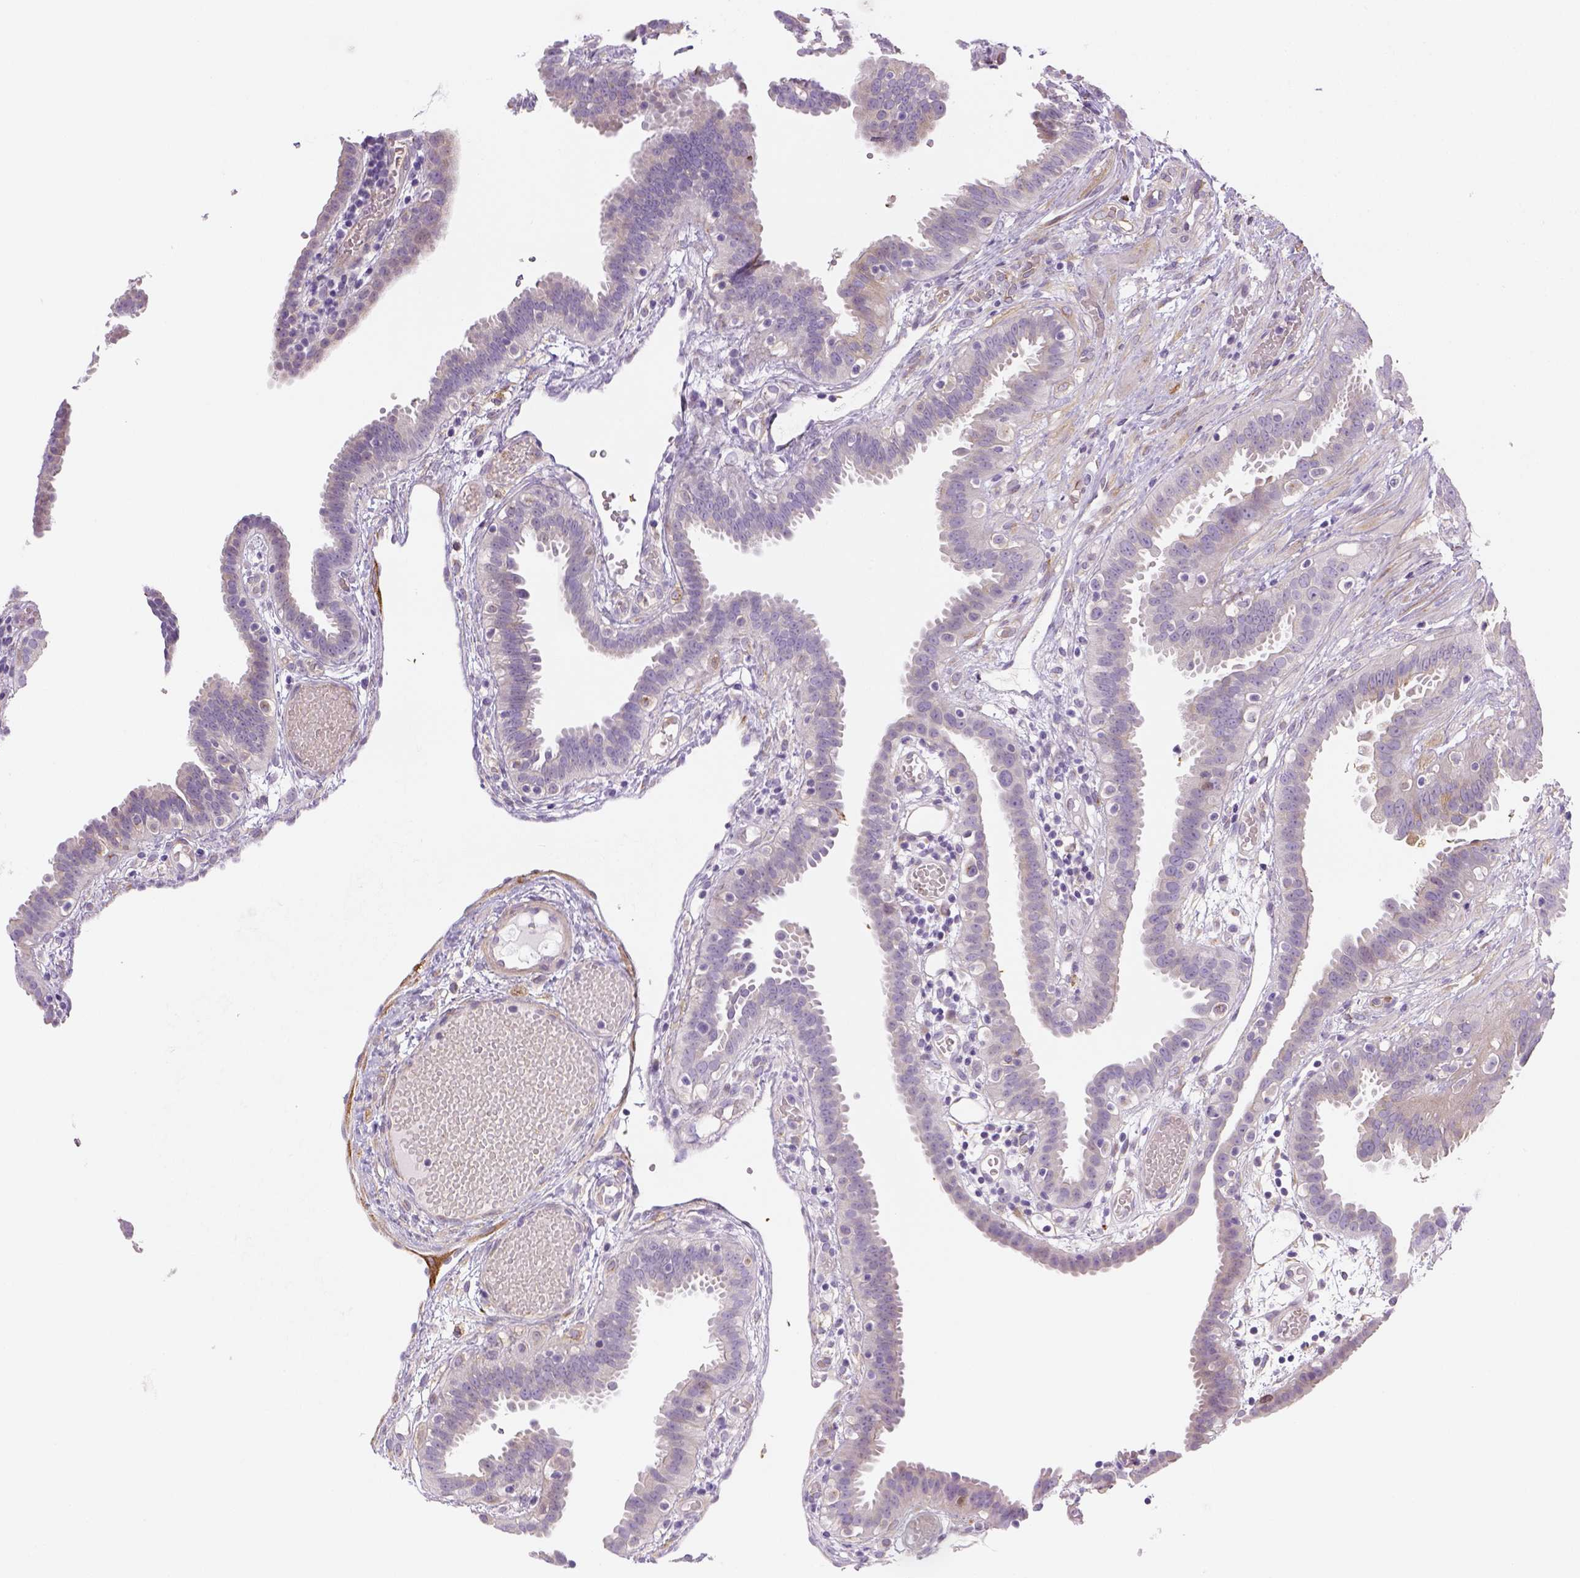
{"staining": {"intensity": "negative", "quantity": "none", "location": "none"}, "tissue": "fallopian tube", "cell_type": "Glandular cells", "image_type": "normal", "snomed": [{"axis": "morphology", "description": "Normal tissue, NOS"}, {"axis": "topography", "description": "Fallopian tube"}], "caption": "Immunohistochemical staining of unremarkable human fallopian tube reveals no significant expression in glandular cells.", "gene": "CACNB1", "patient": {"sex": "female", "age": 37}}